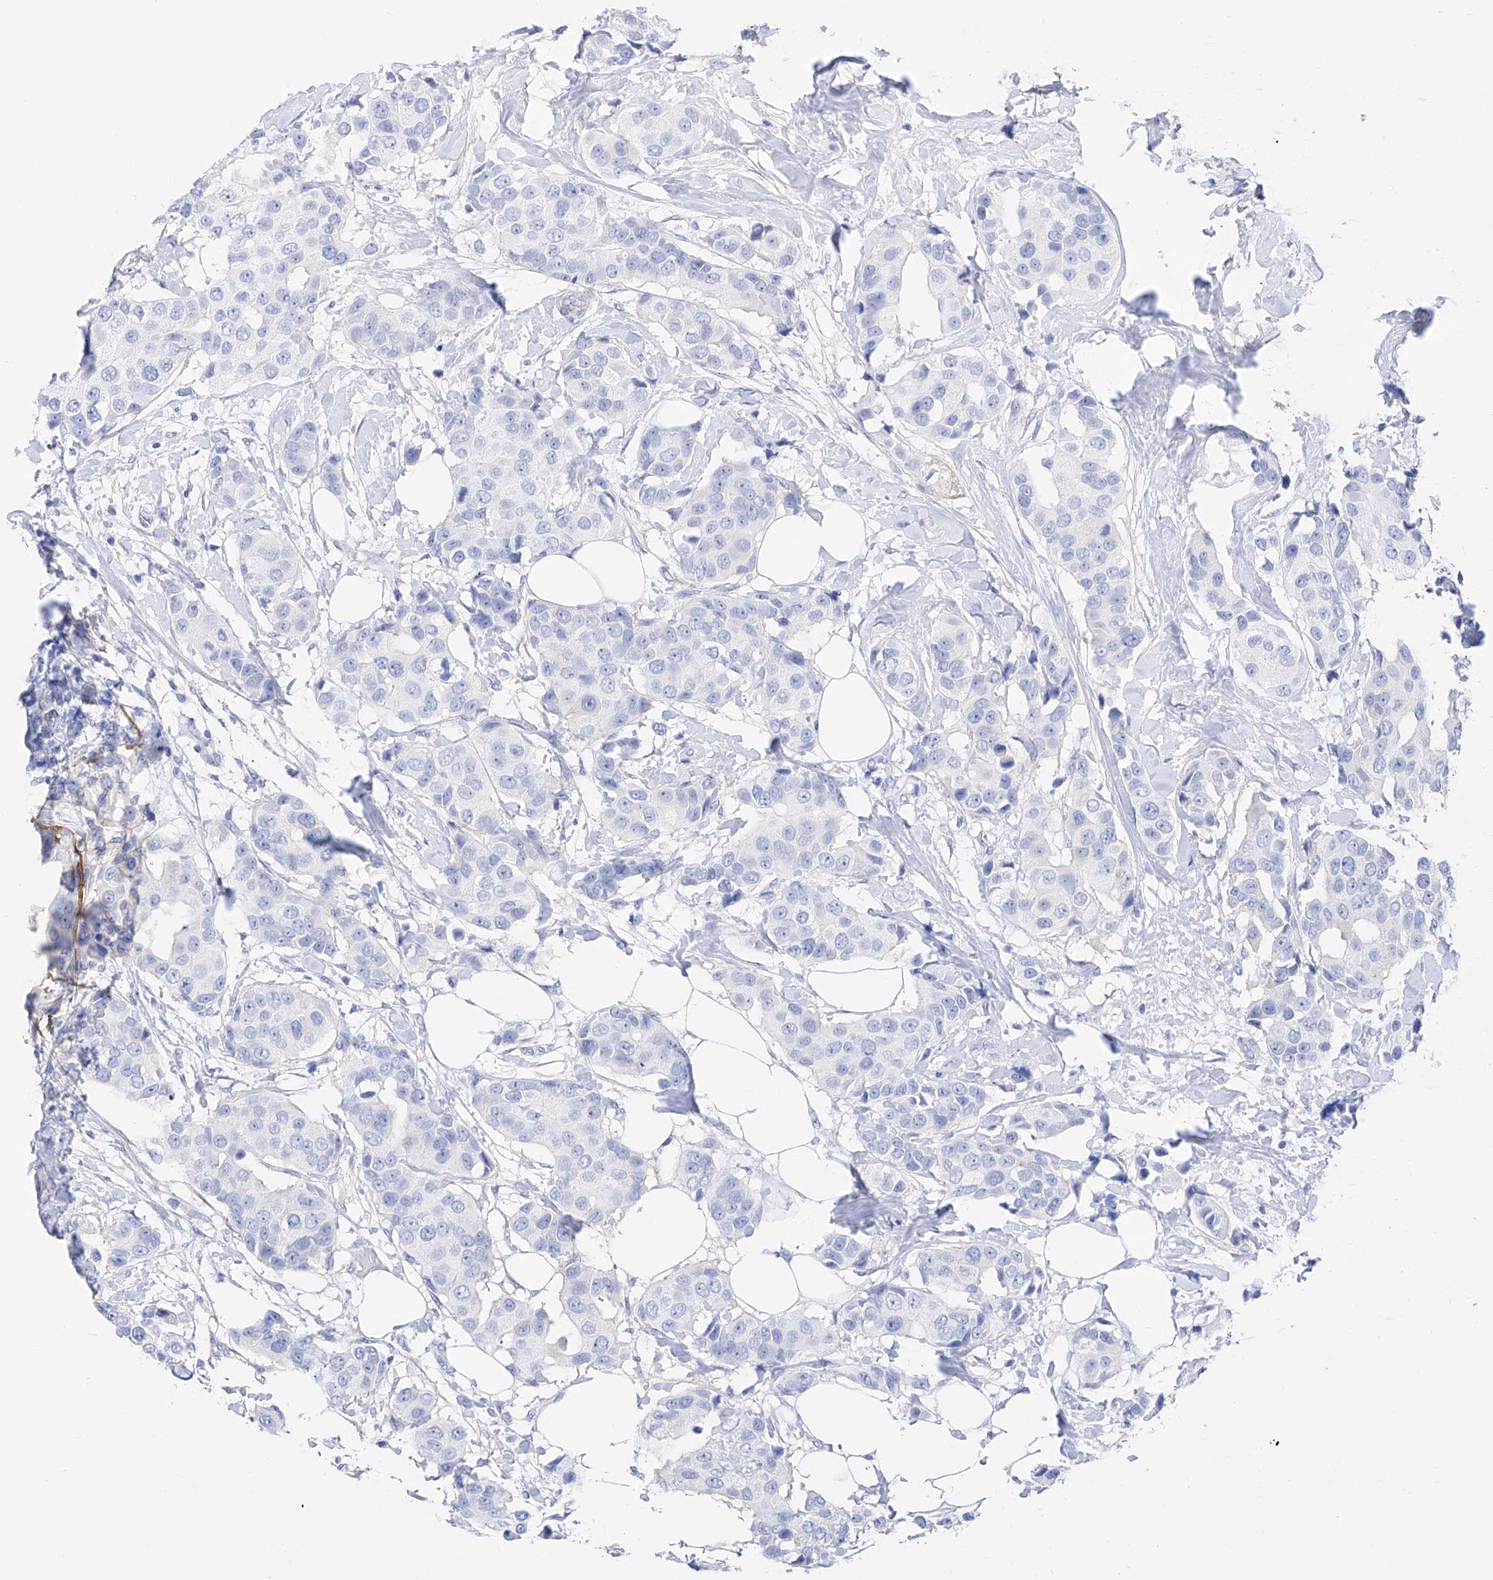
{"staining": {"intensity": "negative", "quantity": "none", "location": "none"}, "tissue": "breast cancer", "cell_type": "Tumor cells", "image_type": "cancer", "snomed": [{"axis": "morphology", "description": "Normal tissue, NOS"}, {"axis": "morphology", "description": "Duct carcinoma"}, {"axis": "topography", "description": "Breast"}], "caption": "An immunohistochemistry (IHC) micrograph of infiltrating ductal carcinoma (breast) is shown. There is no staining in tumor cells of infiltrating ductal carcinoma (breast). (Immunohistochemistry (ihc), brightfield microscopy, high magnification).", "gene": "TRPC7", "patient": {"sex": "female", "age": 39}}